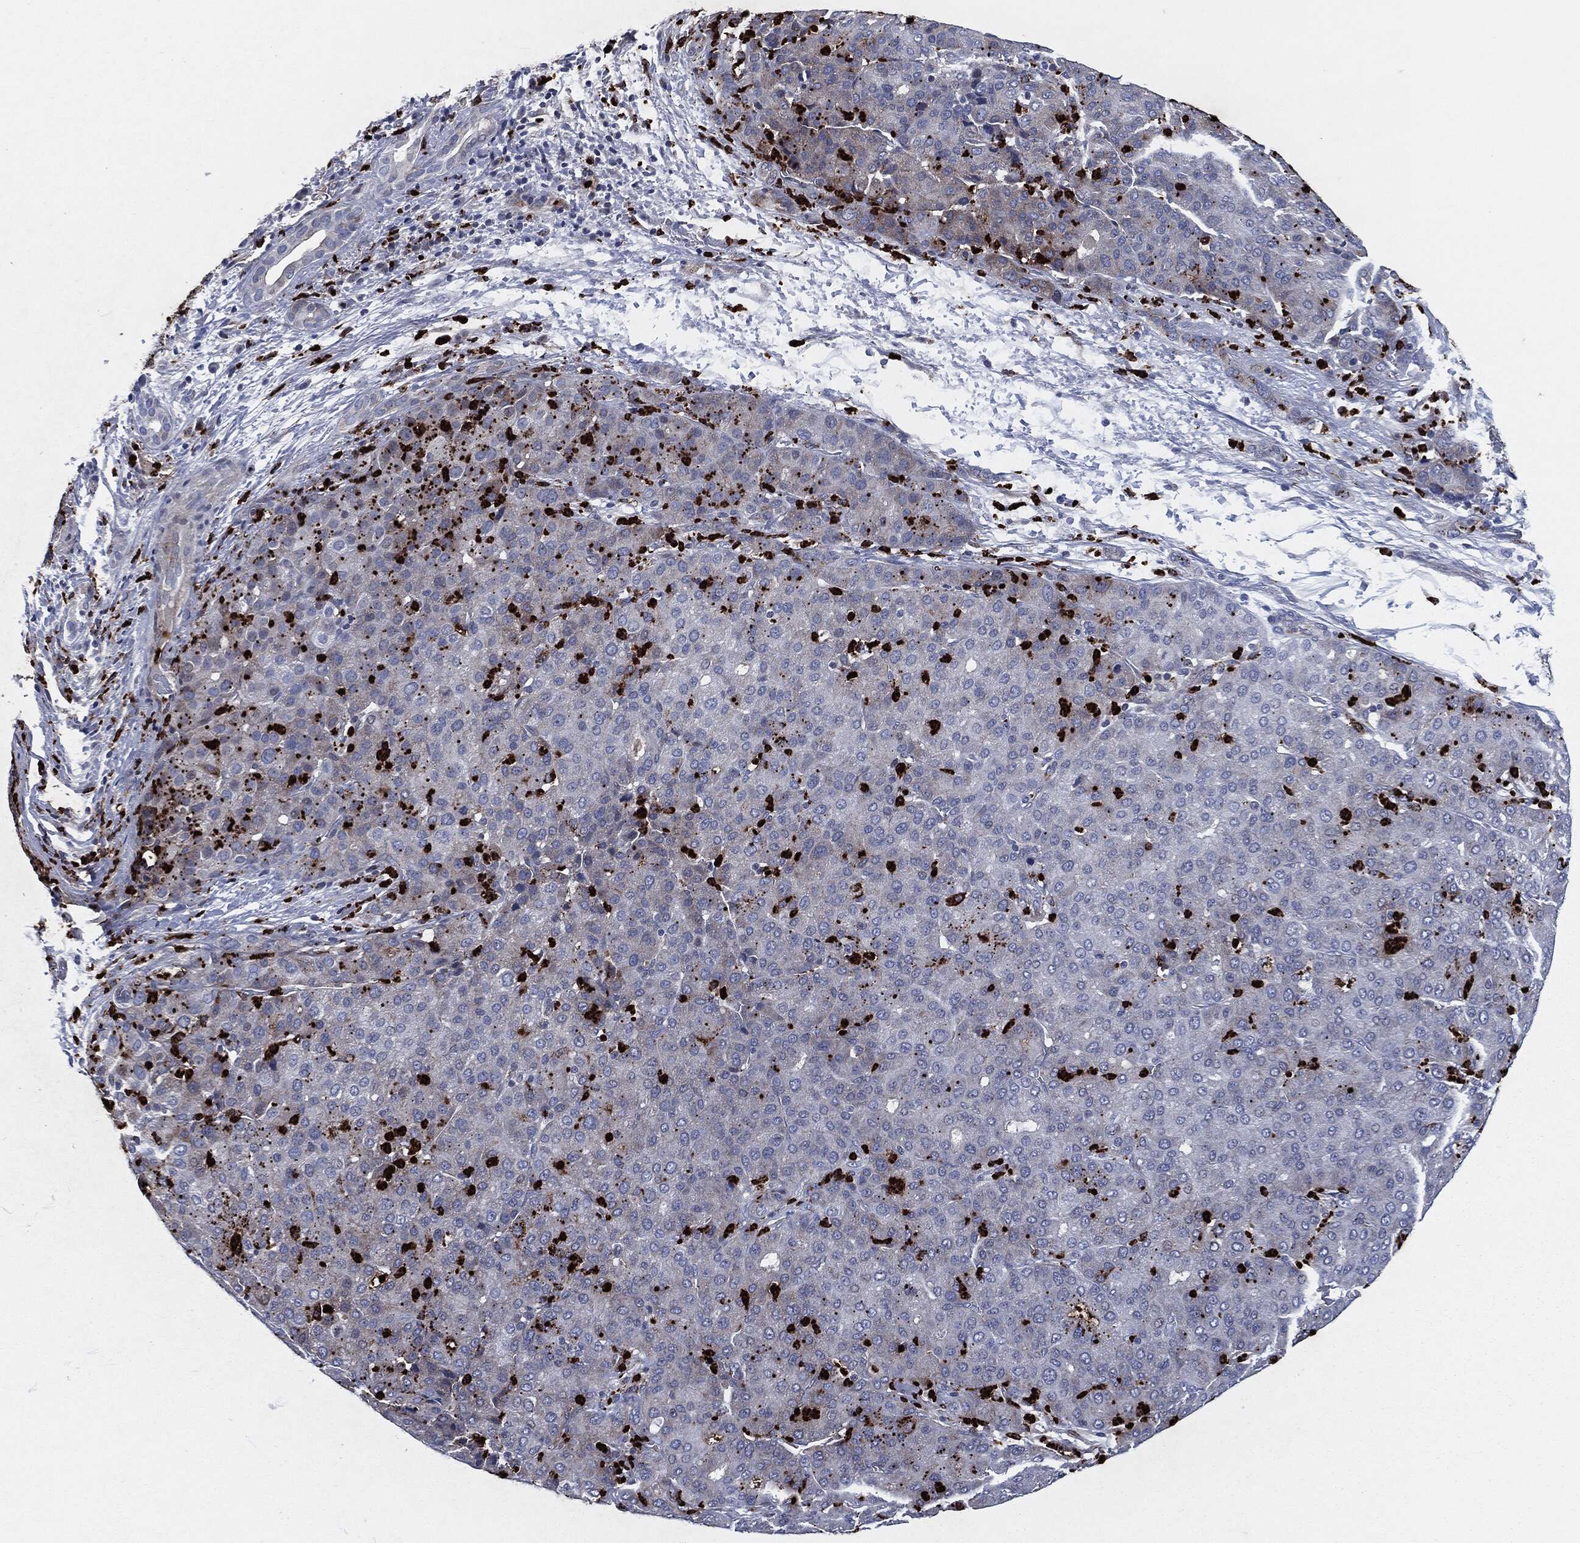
{"staining": {"intensity": "negative", "quantity": "none", "location": "none"}, "tissue": "liver cancer", "cell_type": "Tumor cells", "image_type": "cancer", "snomed": [{"axis": "morphology", "description": "Carcinoma, Hepatocellular, NOS"}, {"axis": "topography", "description": "Liver"}], "caption": "A histopathology image of human liver cancer (hepatocellular carcinoma) is negative for staining in tumor cells.", "gene": "MPO", "patient": {"sex": "male", "age": 65}}